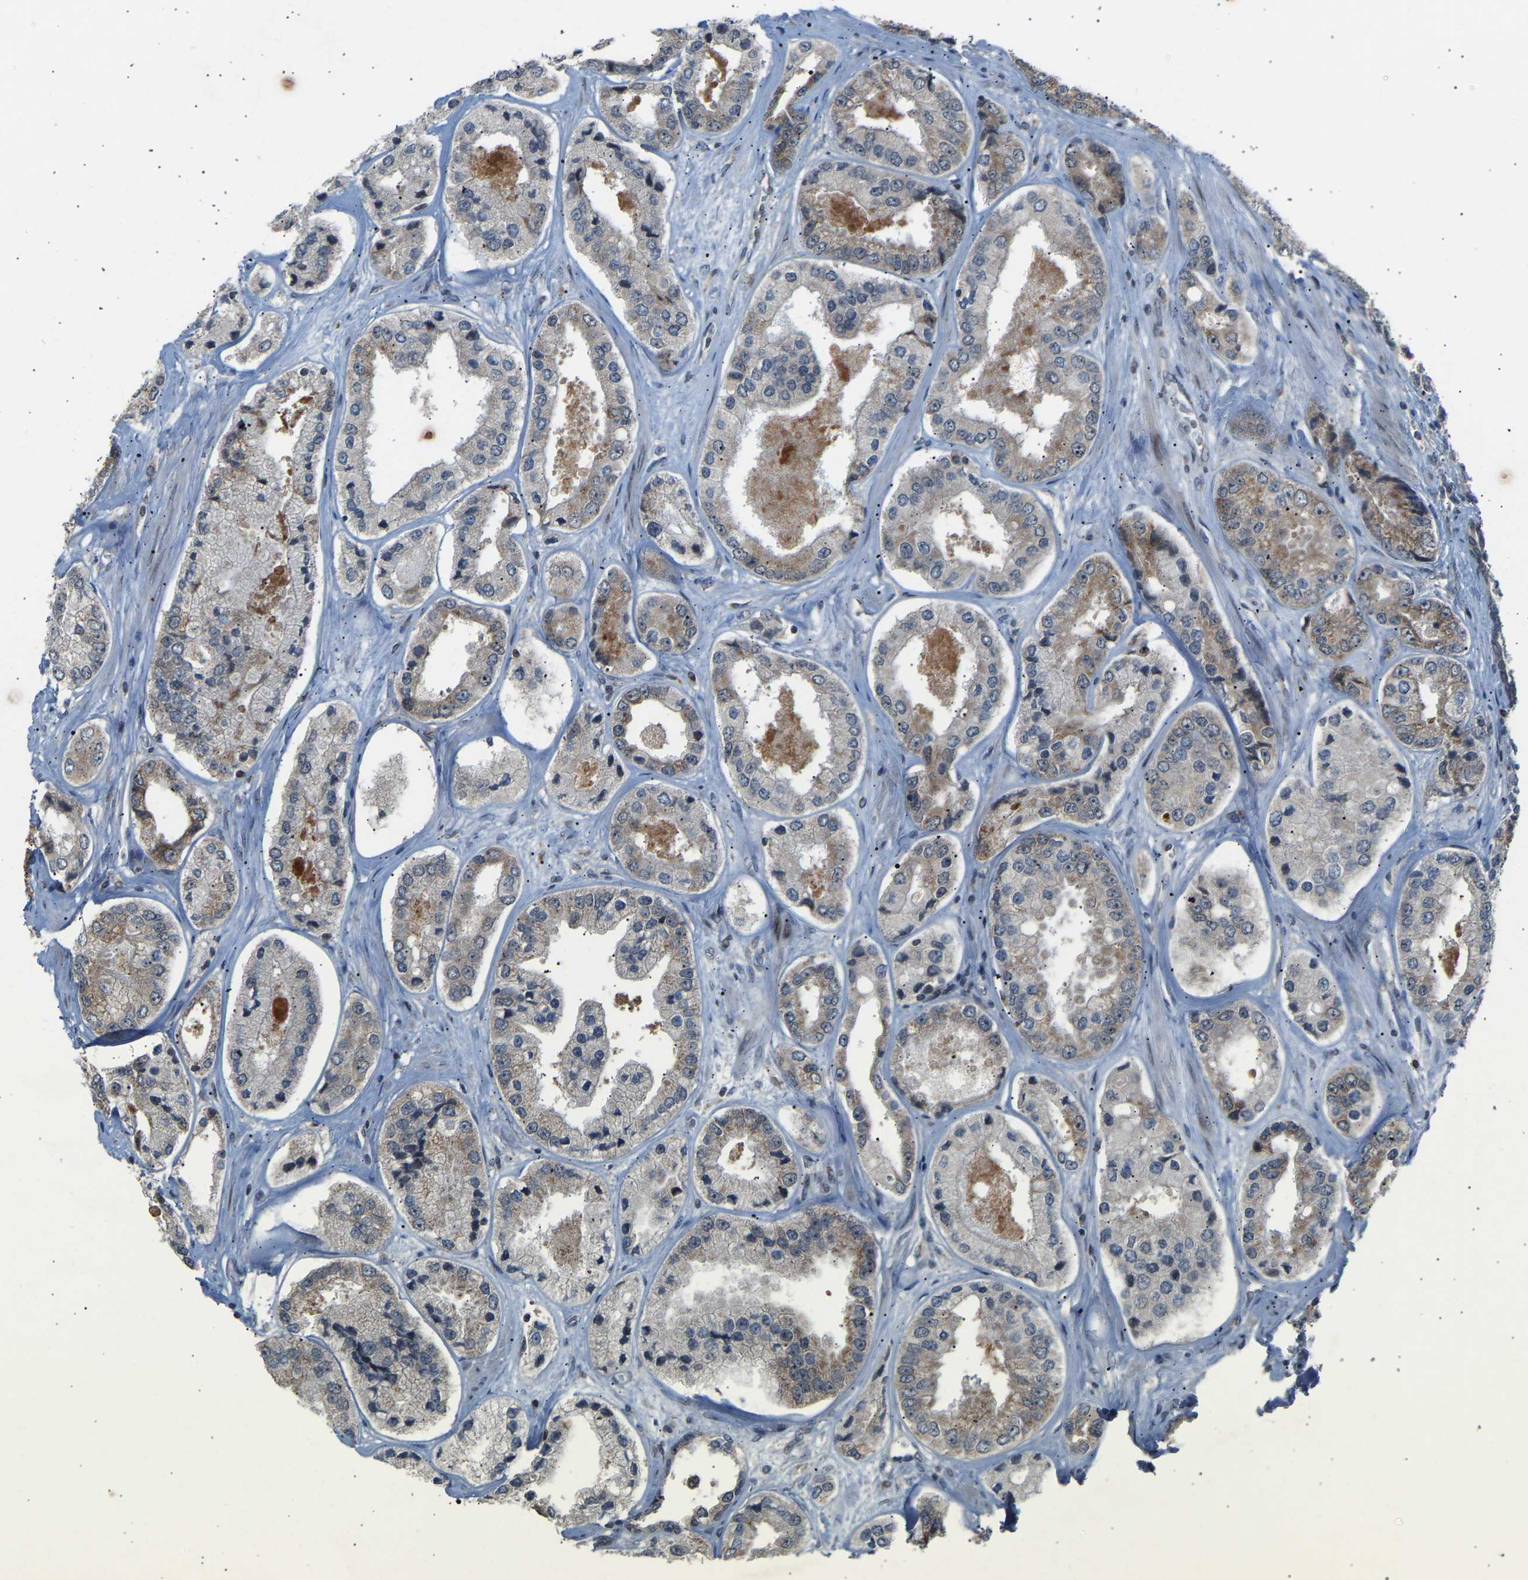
{"staining": {"intensity": "moderate", "quantity": "25%-75%", "location": "cytoplasmic/membranous"}, "tissue": "prostate cancer", "cell_type": "Tumor cells", "image_type": "cancer", "snomed": [{"axis": "morphology", "description": "Adenocarcinoma, High grade"}, {"axis": "topography", "description": "Prostate"}], "caption": "Prostate cancer (adenocarcinoma (high-grade)) stained with DAB IHC reveals medium levels of moderate cytoplasmic/membranous staining in approximately 25%-75% of tumor cells.", "gene": "SLIRP", "patient": {"sex": "male", "age": 61}}